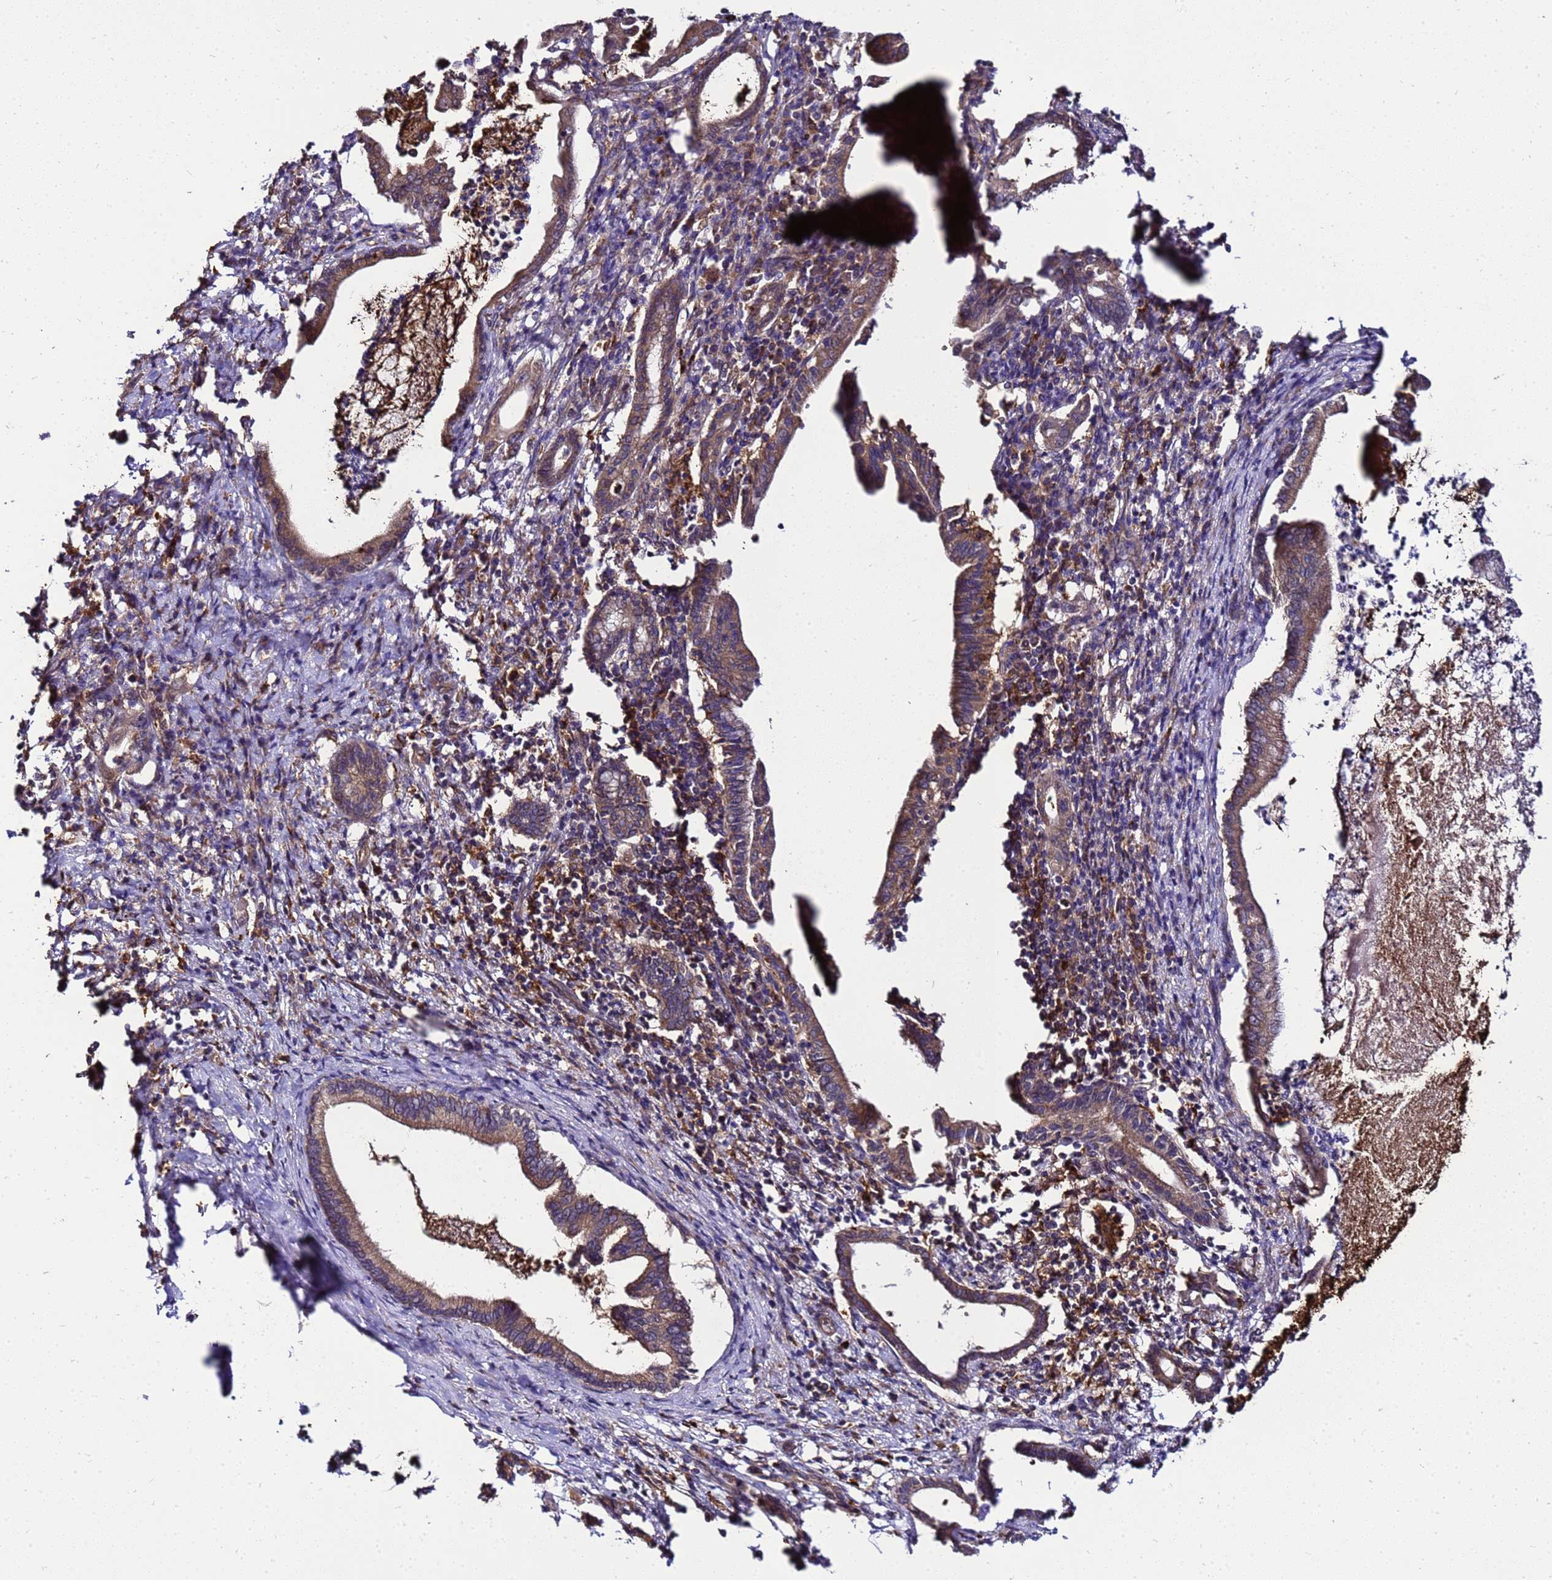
{"staining": {"intensity": "moderate", "quantity": ">75%", "location": "cytoplasmic/membranous"}, "tissue": "pancreatic cancer", "cell_type": "Tumor cells", "image_type": "cancer", "snomed": [{"axis": "morphology", "description": "Adenocarcinoma, NOS"}, {"axis": "topography", "description": "Pancreas"}], "caption": "Pancreatic cancer (adenocarcinoma) tissue shows moderate cytoplasmic/membranous expression in about >75% of tumor cells, visualized by immunohistochemistry.", "gene": "TRABD", "patient": {"sex": "female", "age": 55}}